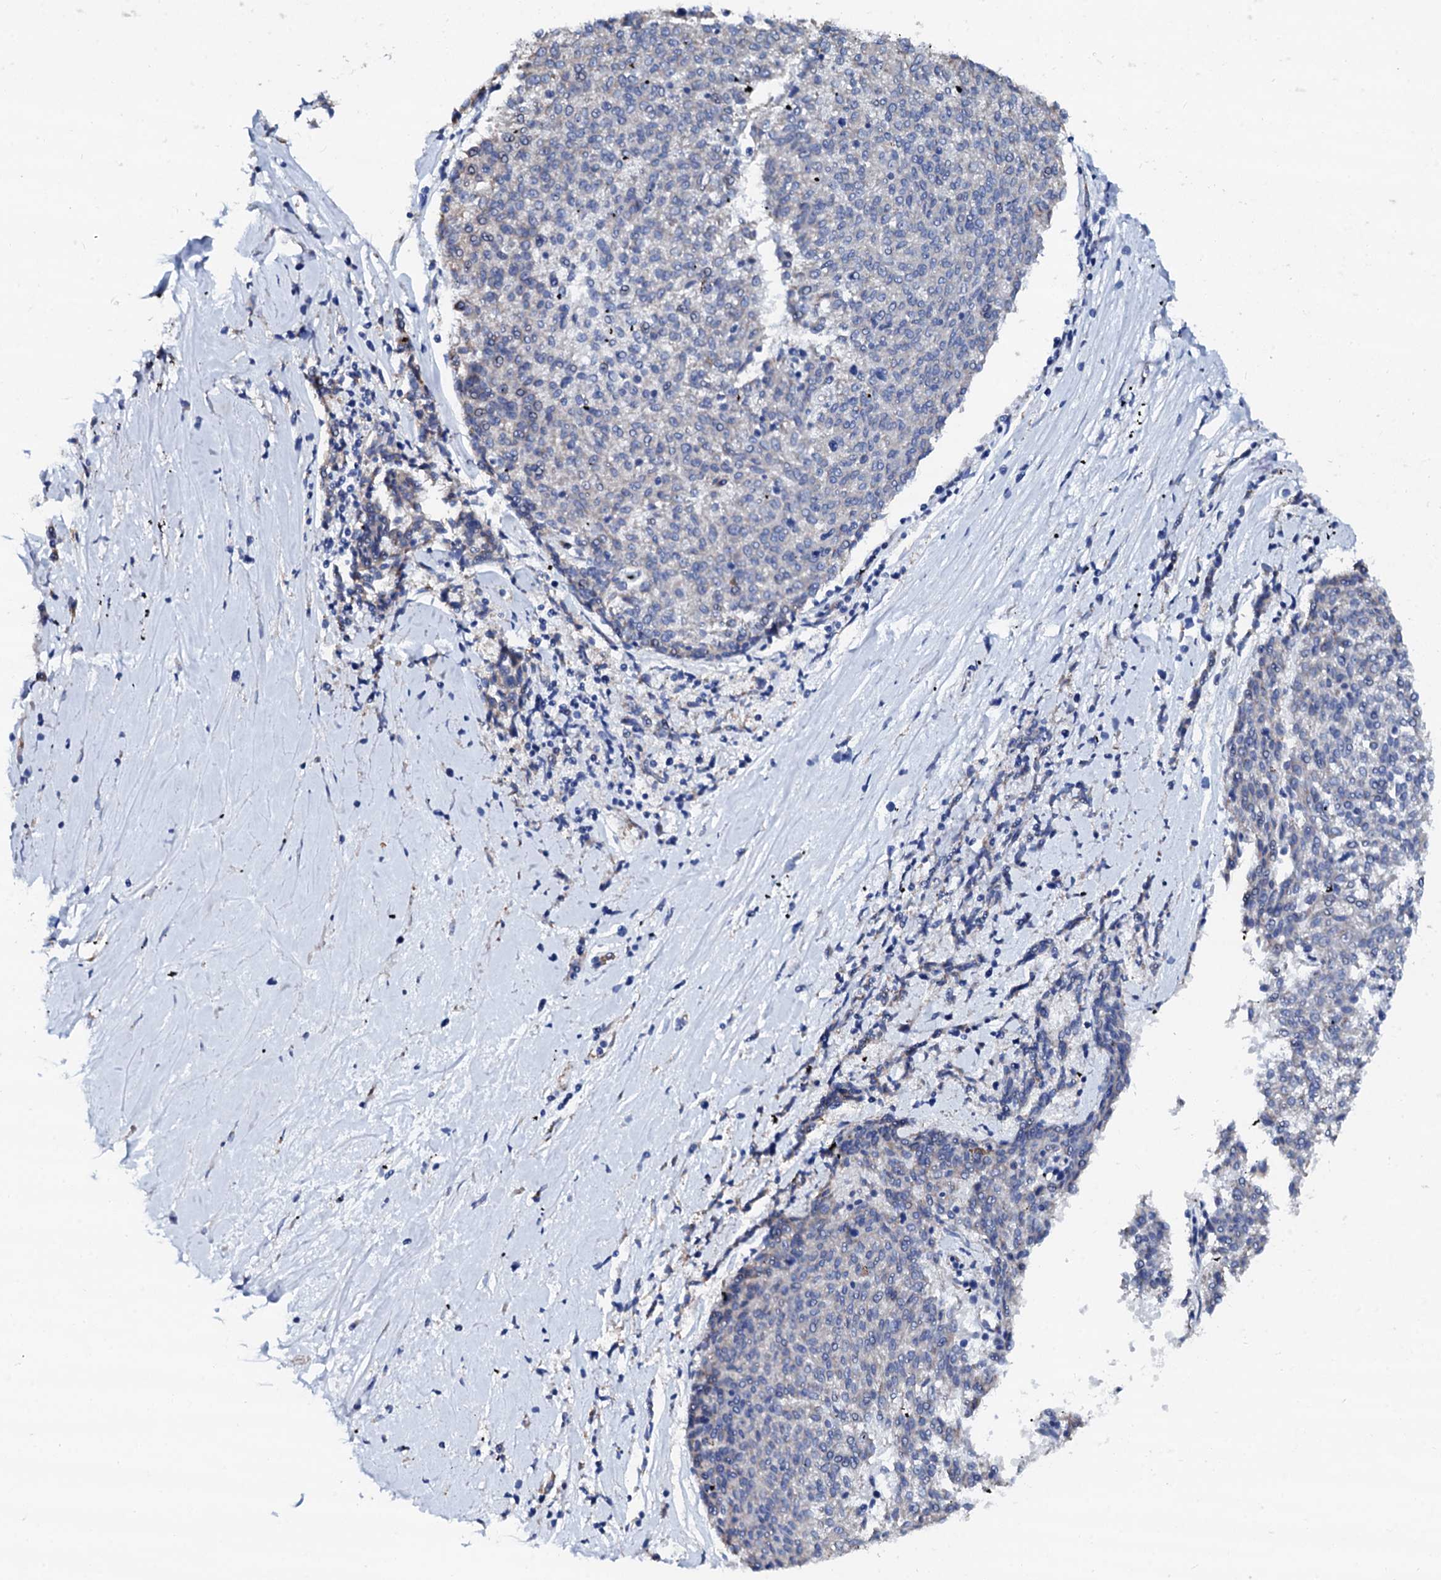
{"staining": {"intensity": "negative", "quantity": "none", "location": "none"}, "tissue": "melanoma", "cell_type": "Tumor cells", "image_type": "cancer", "snomed": [{"axis": "morphology", "description": "Malignant melanoma, NOS"}, {"axis": "topography", "description": "Skin"}], "caption": "Image shows no significant protein expression in tumor cells of malignant melanoma. (DAB immunohistochemistry (IHC) visualized using brightfield microscopy, high magnification).", "gene": "AKAP3", "patient": {"sex": "female", "age": 72}}